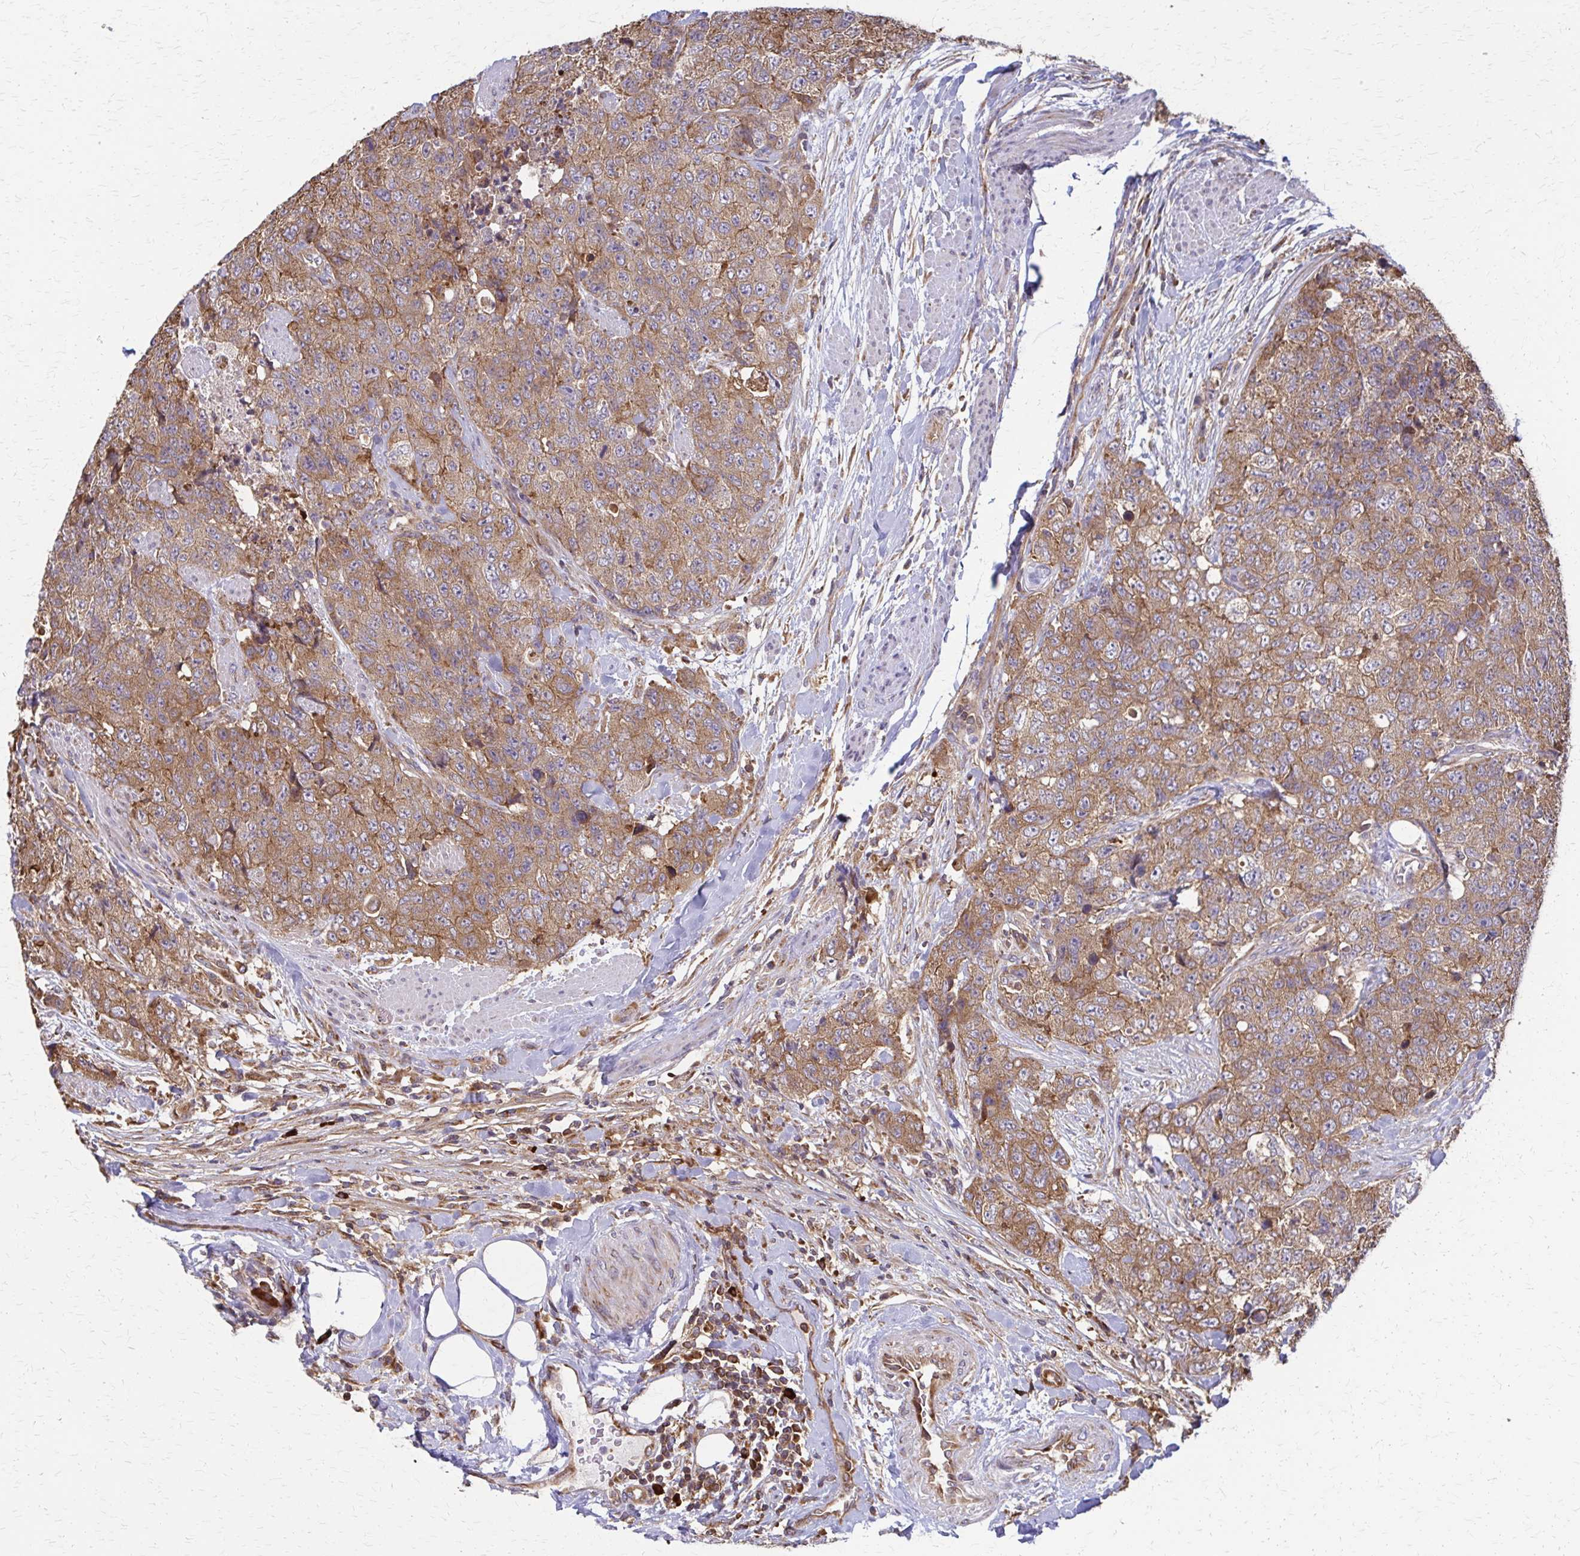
{"staining": {"intensity": "moderate", "quantity": ">75%", "location": "cytoplasmic/membranous"}, "tissue": "urothelial cancer", "cell_type": "Tumor cells", "image_type": "cancer", "snomed": [{"axis": "morphology", "description": "Urothelial carcinoma, High grade"}, {"axis": "topography", "description": "Urinary bladder"}], "caption": "High-power microscopy captured an immunohistochemistry histopathology image of urothelial cancer, revealing moderate cytoplasmic/membranous positivity in about >75% of tumor cells.", "gene": "EEF2", "patient": {"sex": "female", "age": 78}}